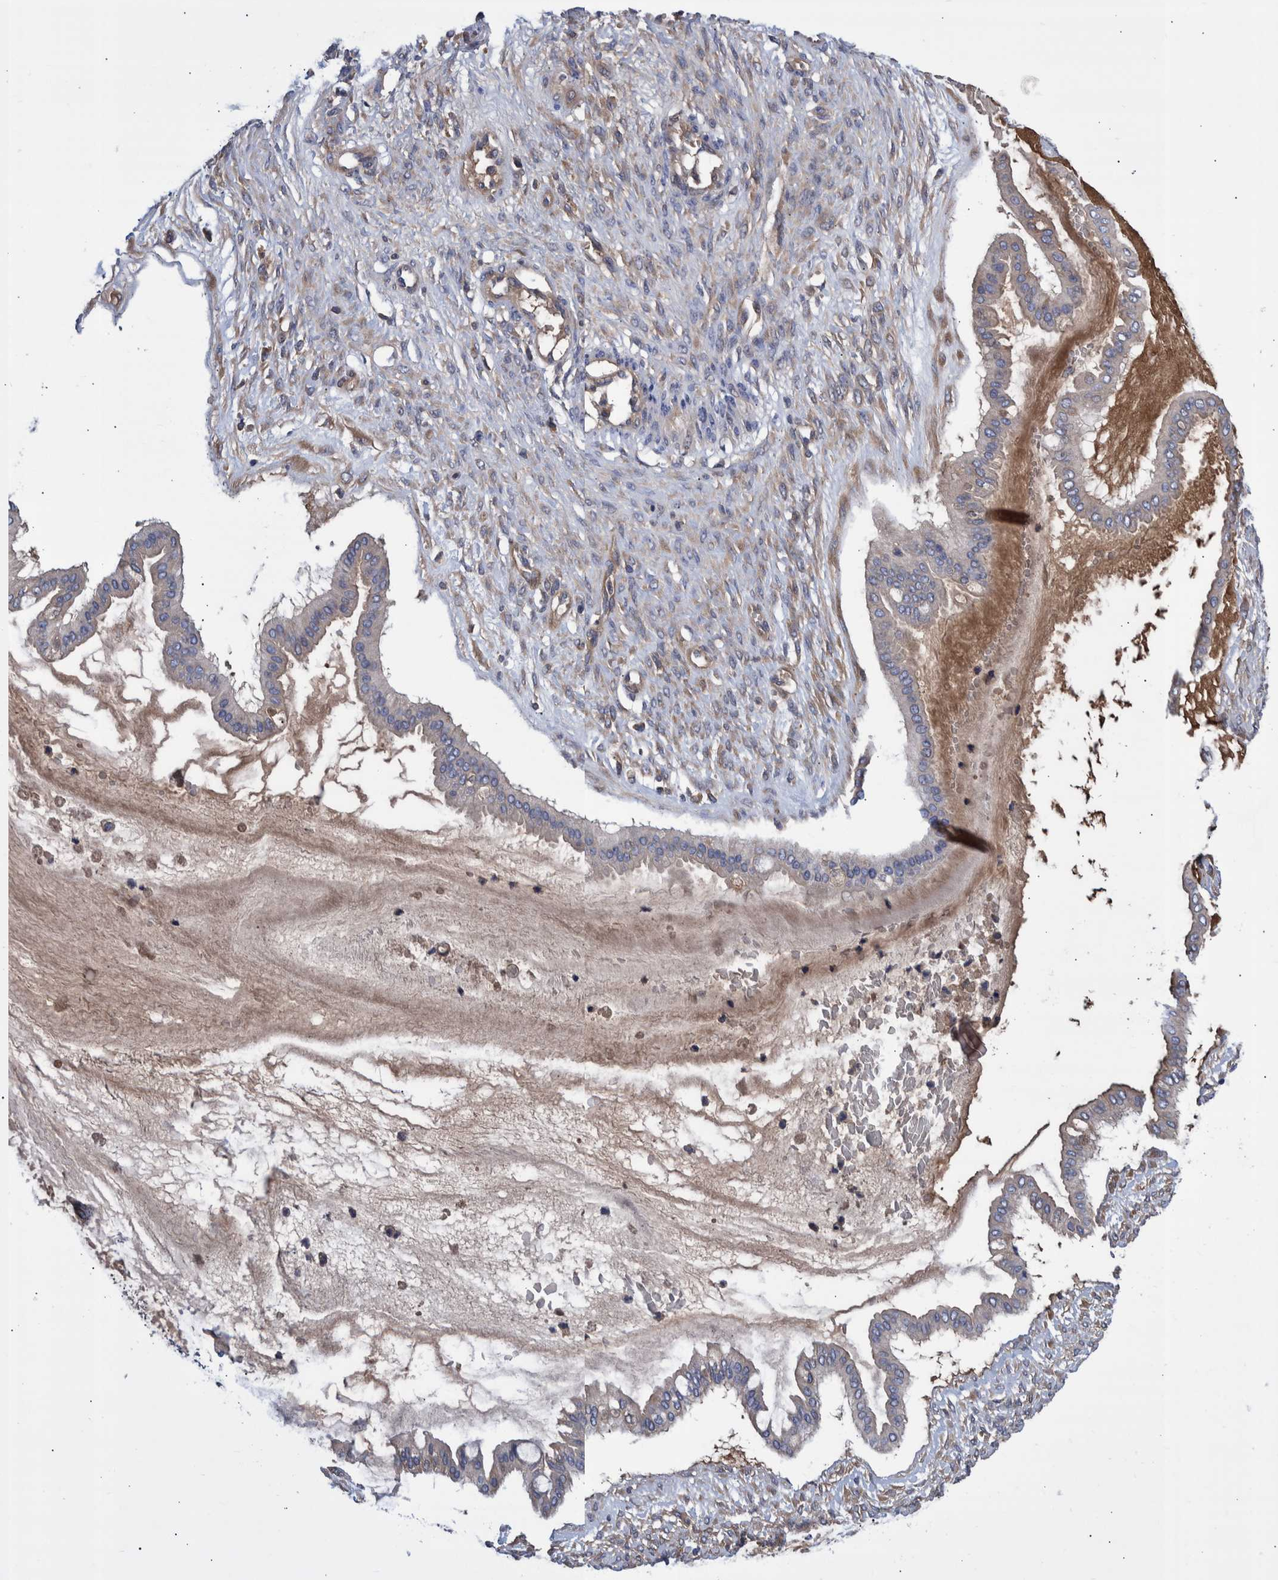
{"staining": {"intensity": "negative", "quantity": "none", "location": "none"}, "tissue": "ovarian cancer", "cell_type": "Tumor cells", "image_type": "cancer", "snomed": [{"axis": "morphology", "description": "Cystadenocarcinoma, mucinous, NOS"}, {"axis": "topography", "description": "Ovary"}], "caption": "Mucinous cystadenocarcinoma (ovarian) was stained to show a protein in brown. There is no significant expression in tumor cells. (Brightfield microscopy of DAB immunohistochemistry (IHC) at high magnification).", "gene": "DLL4", "patient": {"sex": "female", "age": 73}}